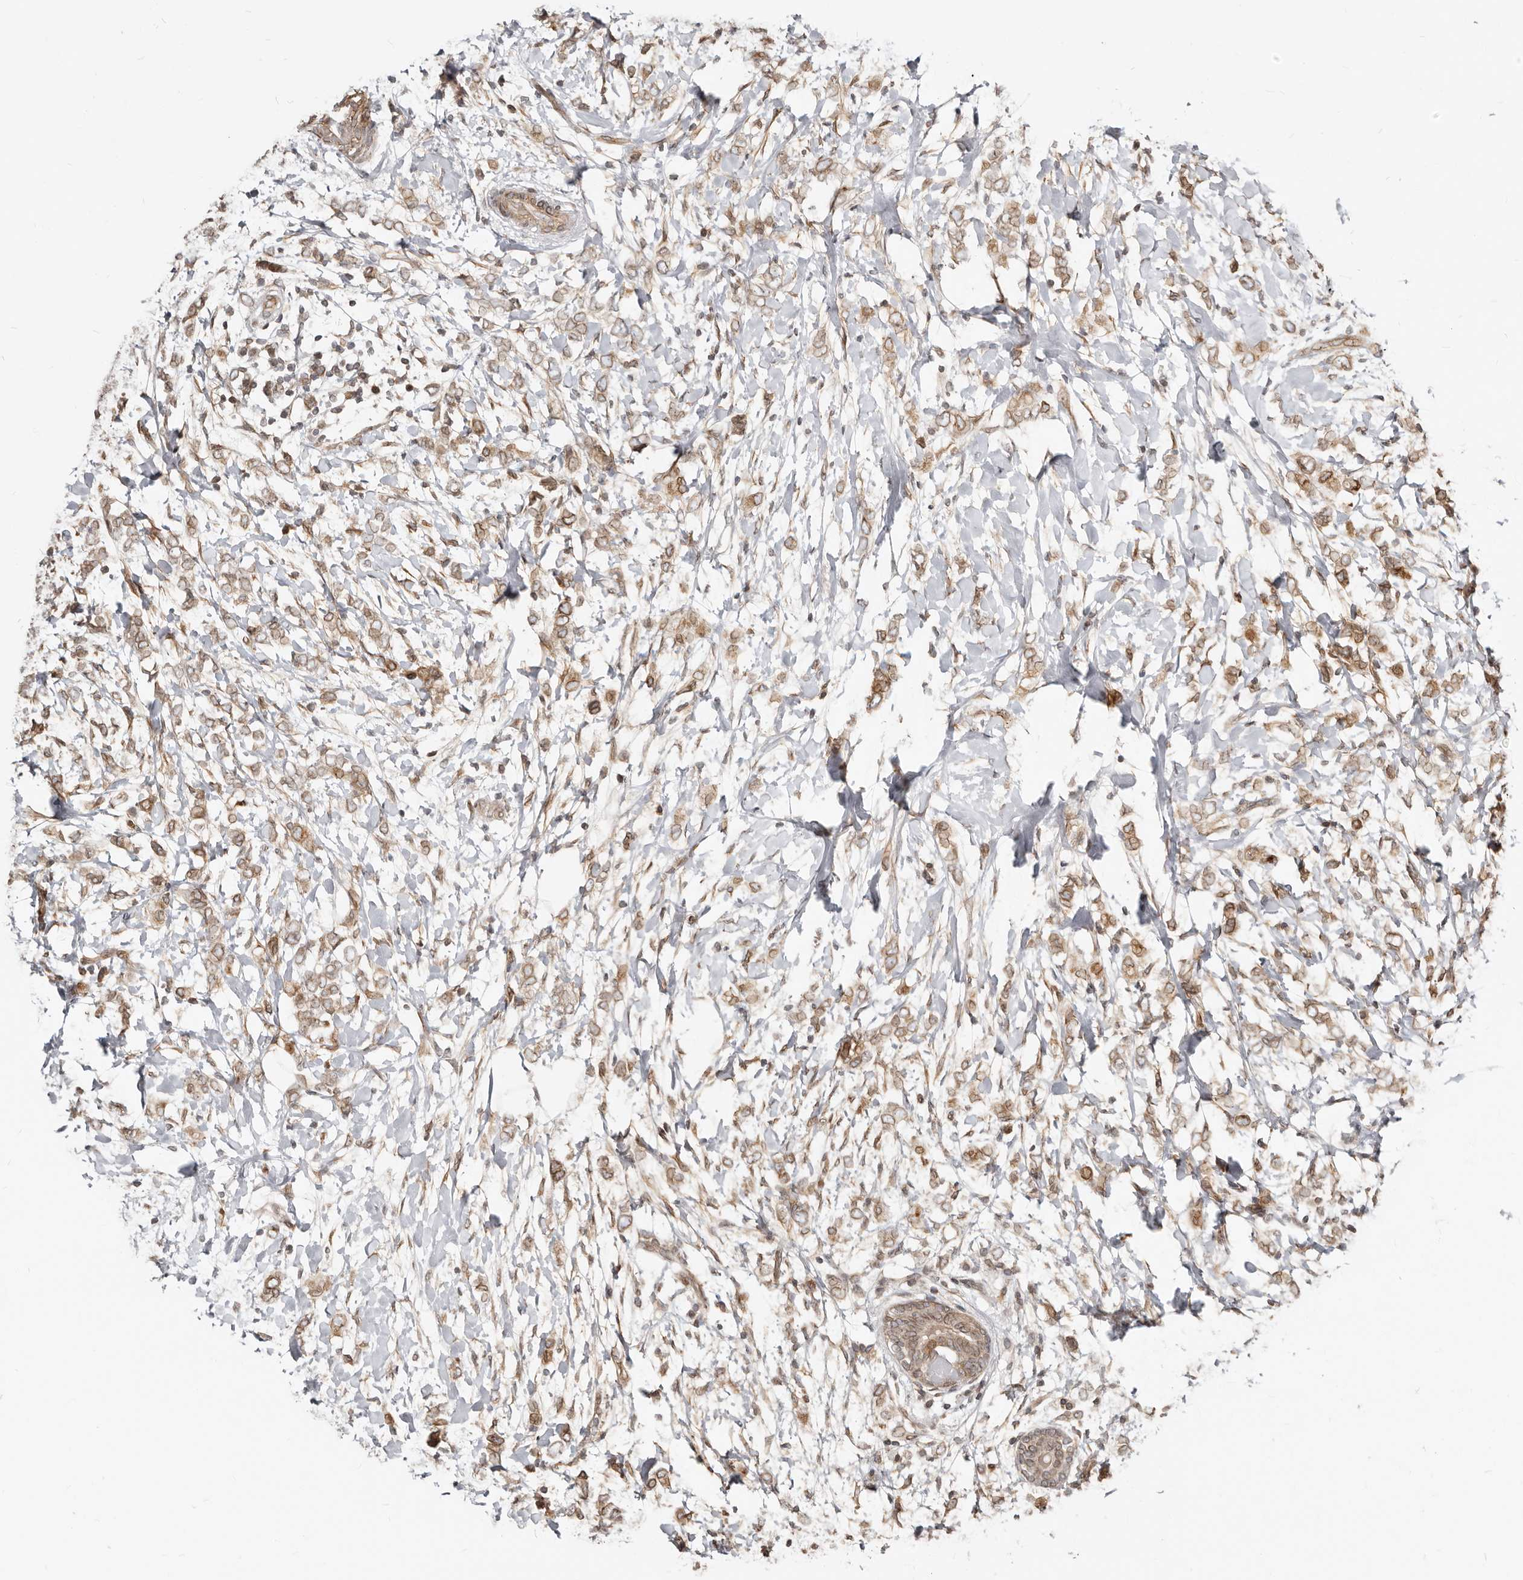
{"staining": {"intensity": "moderate", "quantity": ">75%", "location": "cytoplasmic/membranous,nuclear"}, "tissue": "breast cancer", "cell_type": "Tumor cells", "image_type": "cancer", "snomed": [{"axis": "morphology", "description": "Normal tissue, NOS"}, {"axis": "morphology", "description": "Lobular carcinoma"}, {"axis": "topography", "description": "Breast"}], "caption": "DAB (3,3'-diaminobenzidine) immunohistochemical staining of human breast cancer demonstrates moderate cytoplasmic/membranous and nuclear protein staining in approximately >75% of tumor cells.", "gene": "NUP153", "patient": {"sex": "female", "age": 47}}